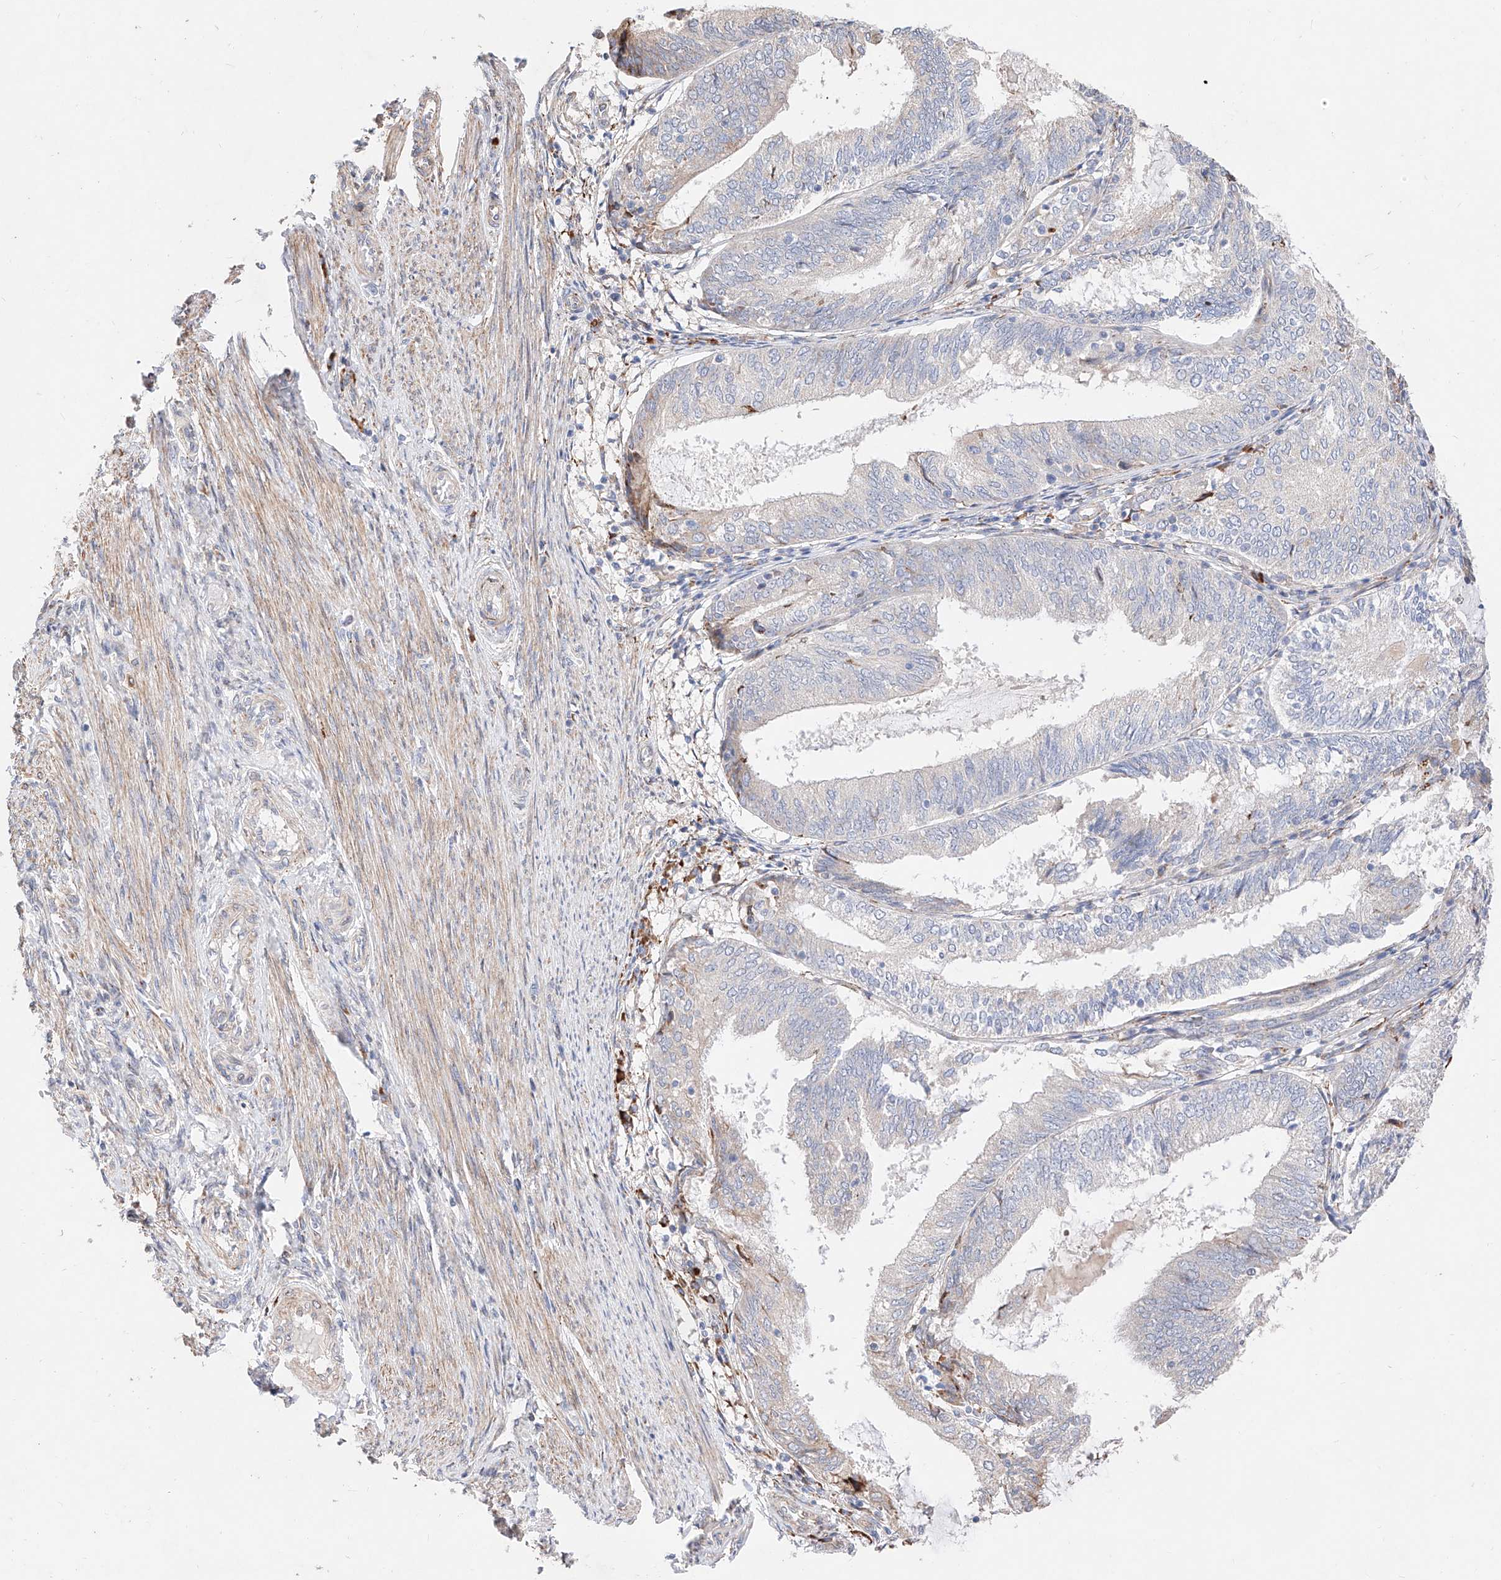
{"staining": {"intensity": "negative", "quantity": "none", "location": "none"}, "tissue": "endometrial cancer", "cell_type": "Tumor cells", "image_type": "cancer", "snomed": [{"axis": "morphology", "description": "Adenocarcinoma, NOS"}, {"axis": "topography", "description": "Endometrium"}], "caption": "This is an immunohistochemistry micrograph of adenocarcinoma (endometrial). There is no staining in tumor cells.", "gene": "ATP9B", "patient": {"sex": "female", "age": 81}}